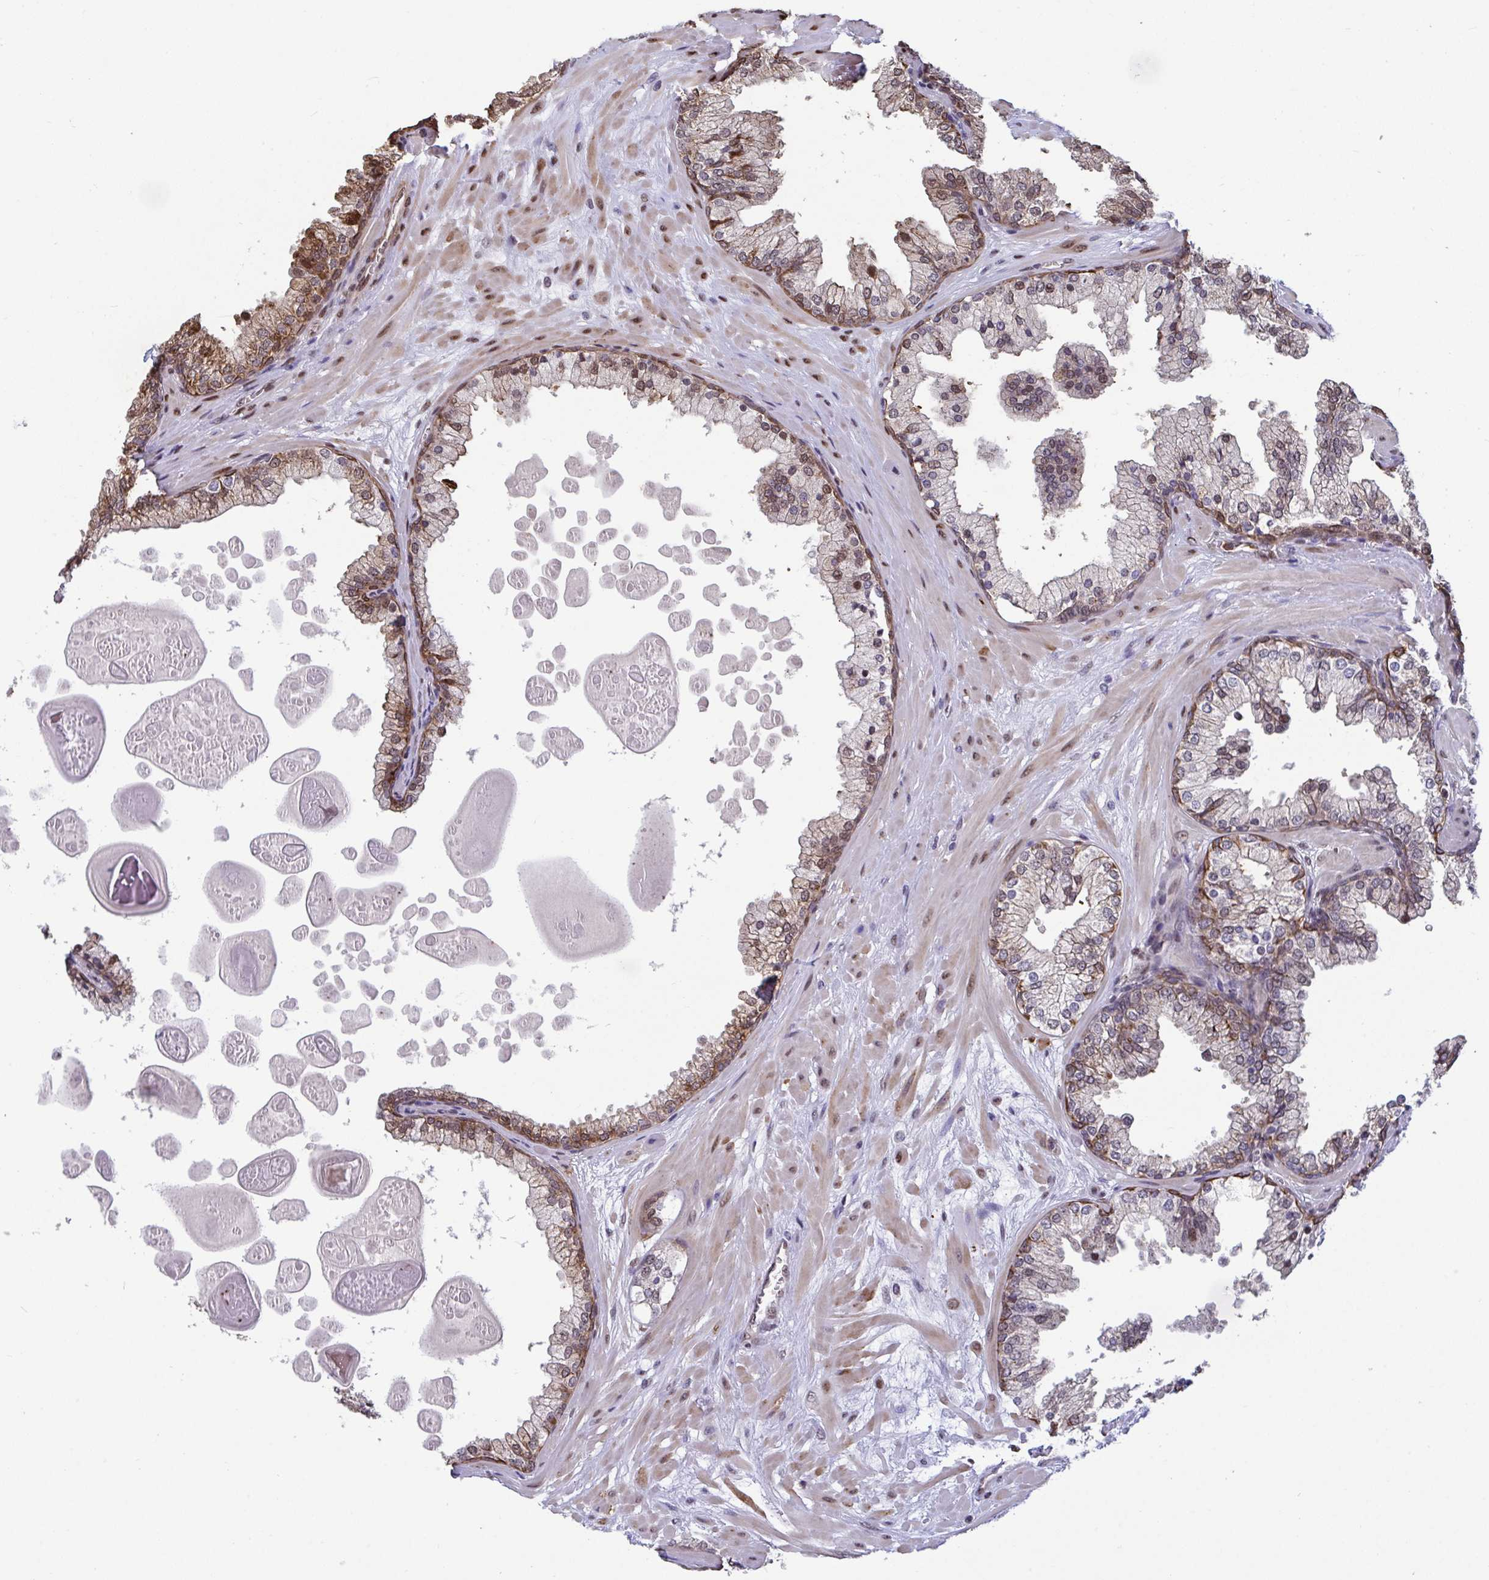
{"staining": {"intensity": "moderate", "quantity": ">75%", "location": "cytoplasmic/membranous,nuclear"}, "tissue": "prostate", "cell_type": "Glandular cells", "image_type": "normal", "snomed": [{"axis": "morphology", "description": "Normal tissue, NOS"}, {"axis": "topography", "description": "Prostate"}, {"axis": "topography", "description": "Peripheral nerve tissue"}], "caption": "Immunohistochemical staining of benign human prostate shows moderate cytoplasmic/membranous,nuclear protein expression in about >75% of glandular cells. (Brightfield microscopy of DAB IHC at high magnification).", "gene": "PELI1", "patient": {"sex": "male", "age": 61}}